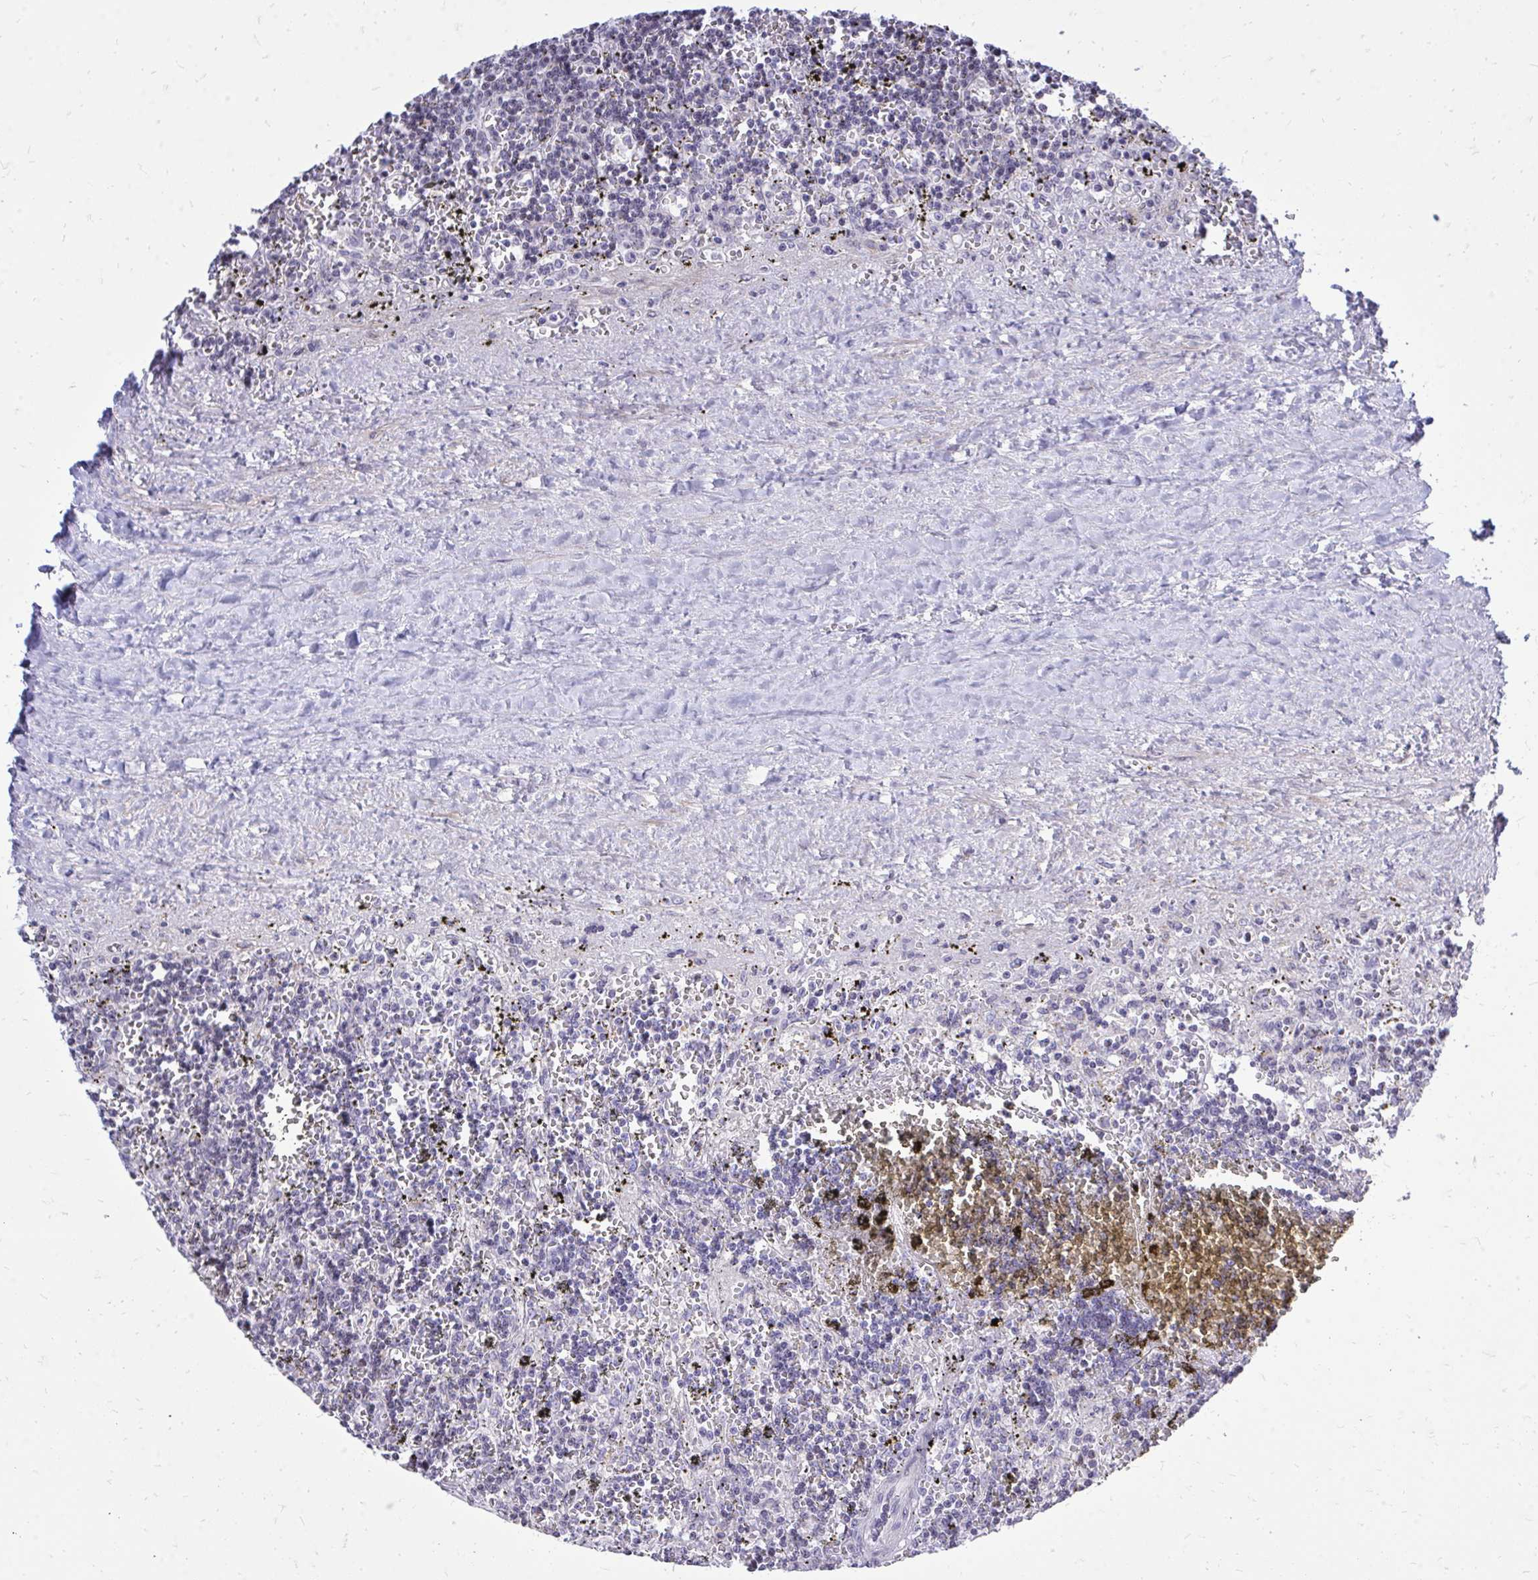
{"staining": {"intensity": "negative", "quantity": "none", "location": "none"}, "tissue": "lymphoma", "cell_type": "Tumor cells", "image_type": "cancer", "snomed": [{"axis": "morphology", "description": "Malignant lymphoma, non-Hodgkin's type, Low grade"}, {"axis": "topography", "description": "Spleen"}], "caption": "A histopathology image of human malignant lymphoma, non-Hodgkin's type (low-grade) is negative for staining in tumor cells.", "gene": "GABRA1", "patient": {"sex": "male", "age": 60}}